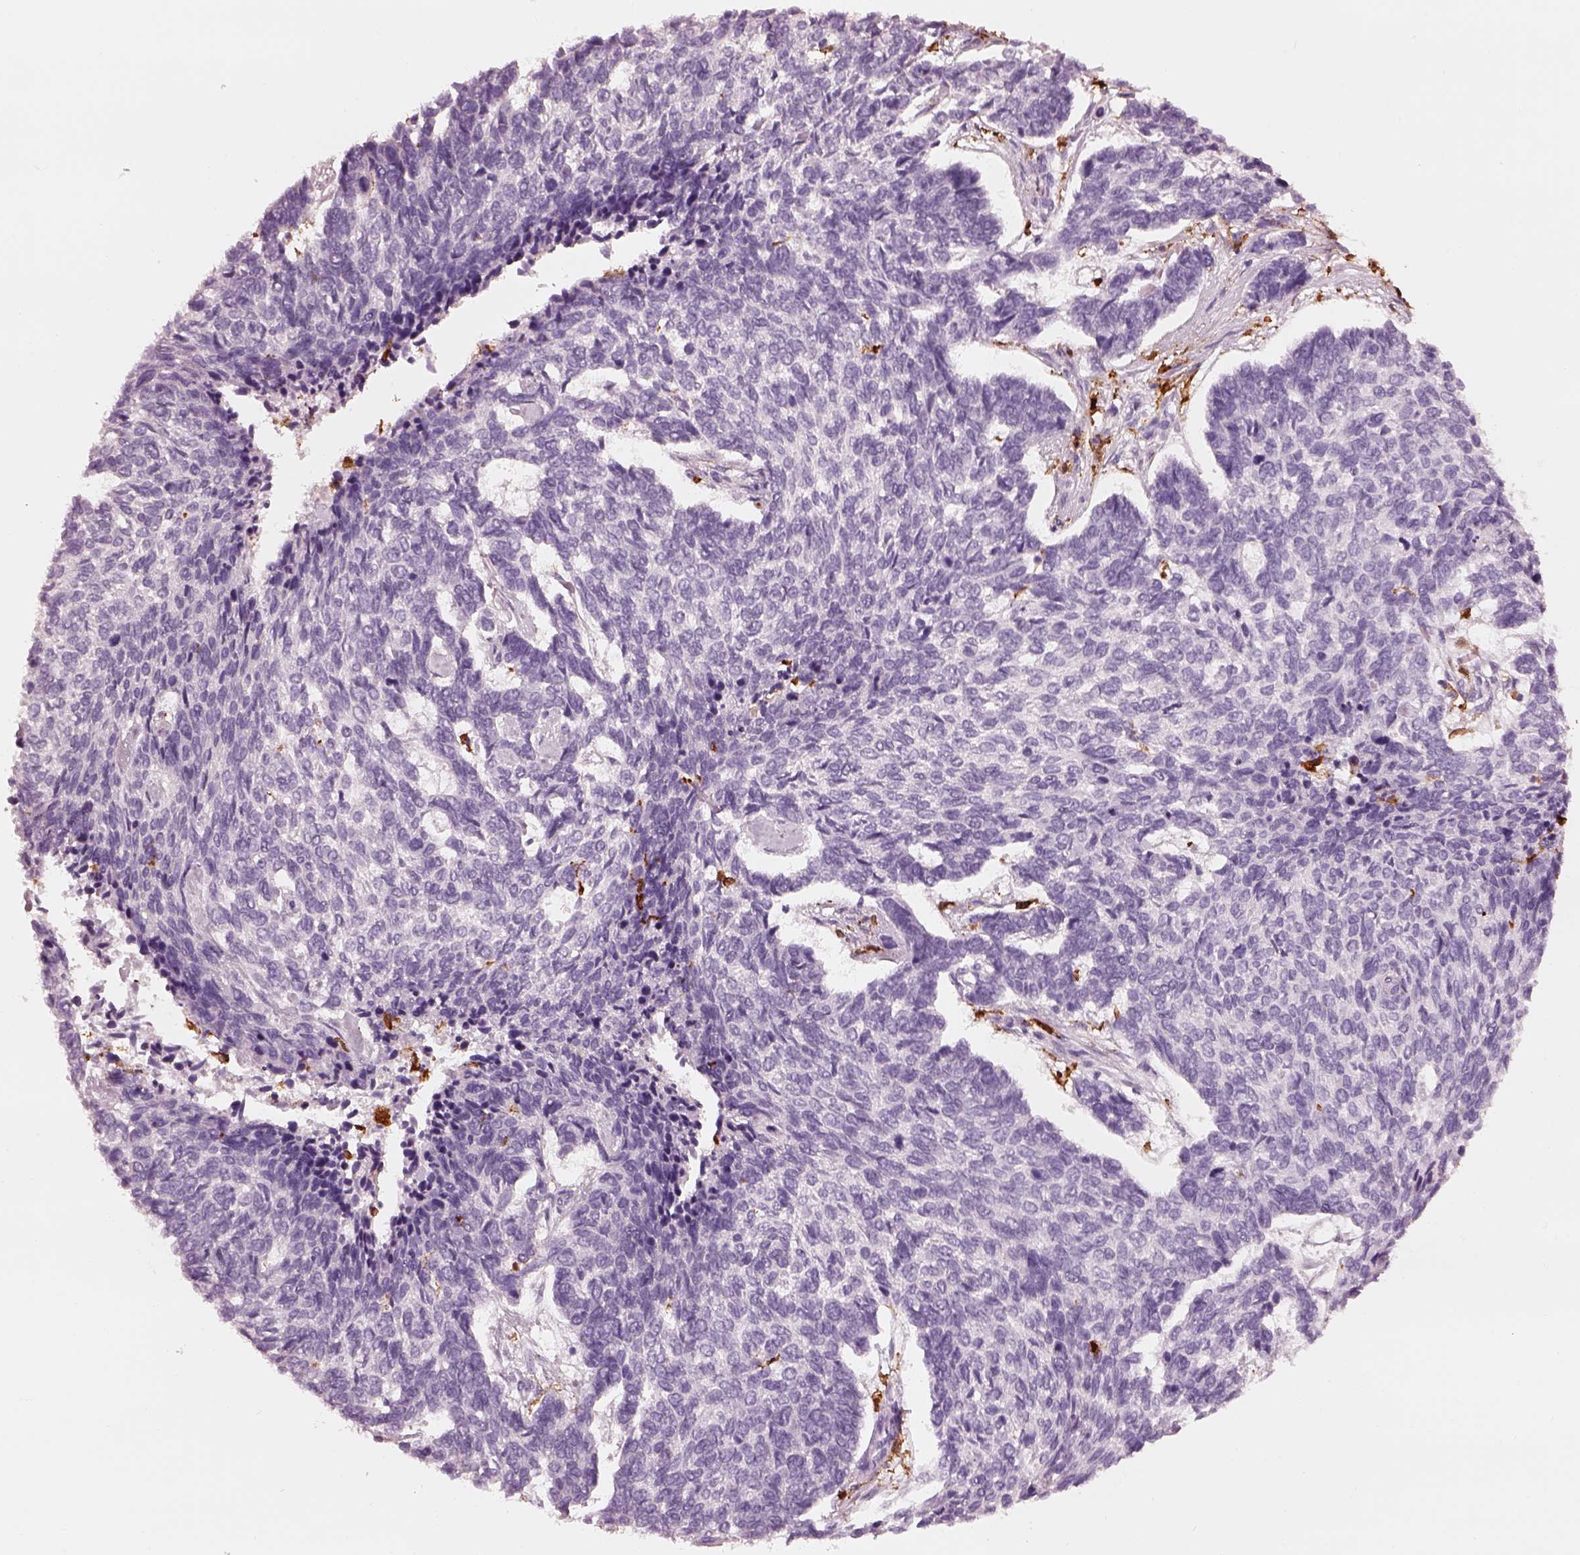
{"staining": {"intensity": "negative", "quantity": "none", "location": "none"}, "tissue": "skin cancer", "cell_type": "Tumor cells", "image_type": "cancer", "snomed": [{"axis": "morphology", "description": "Basal cell carcinoma"}, {"axis": "topography", "description": "Skin"}], "caption": "Tumor cells show no significant protein positivity in skin cancer (basal cell carcinoma).", "gene": "ALOX5", "patient": {"sex": "female", "age": 65}}